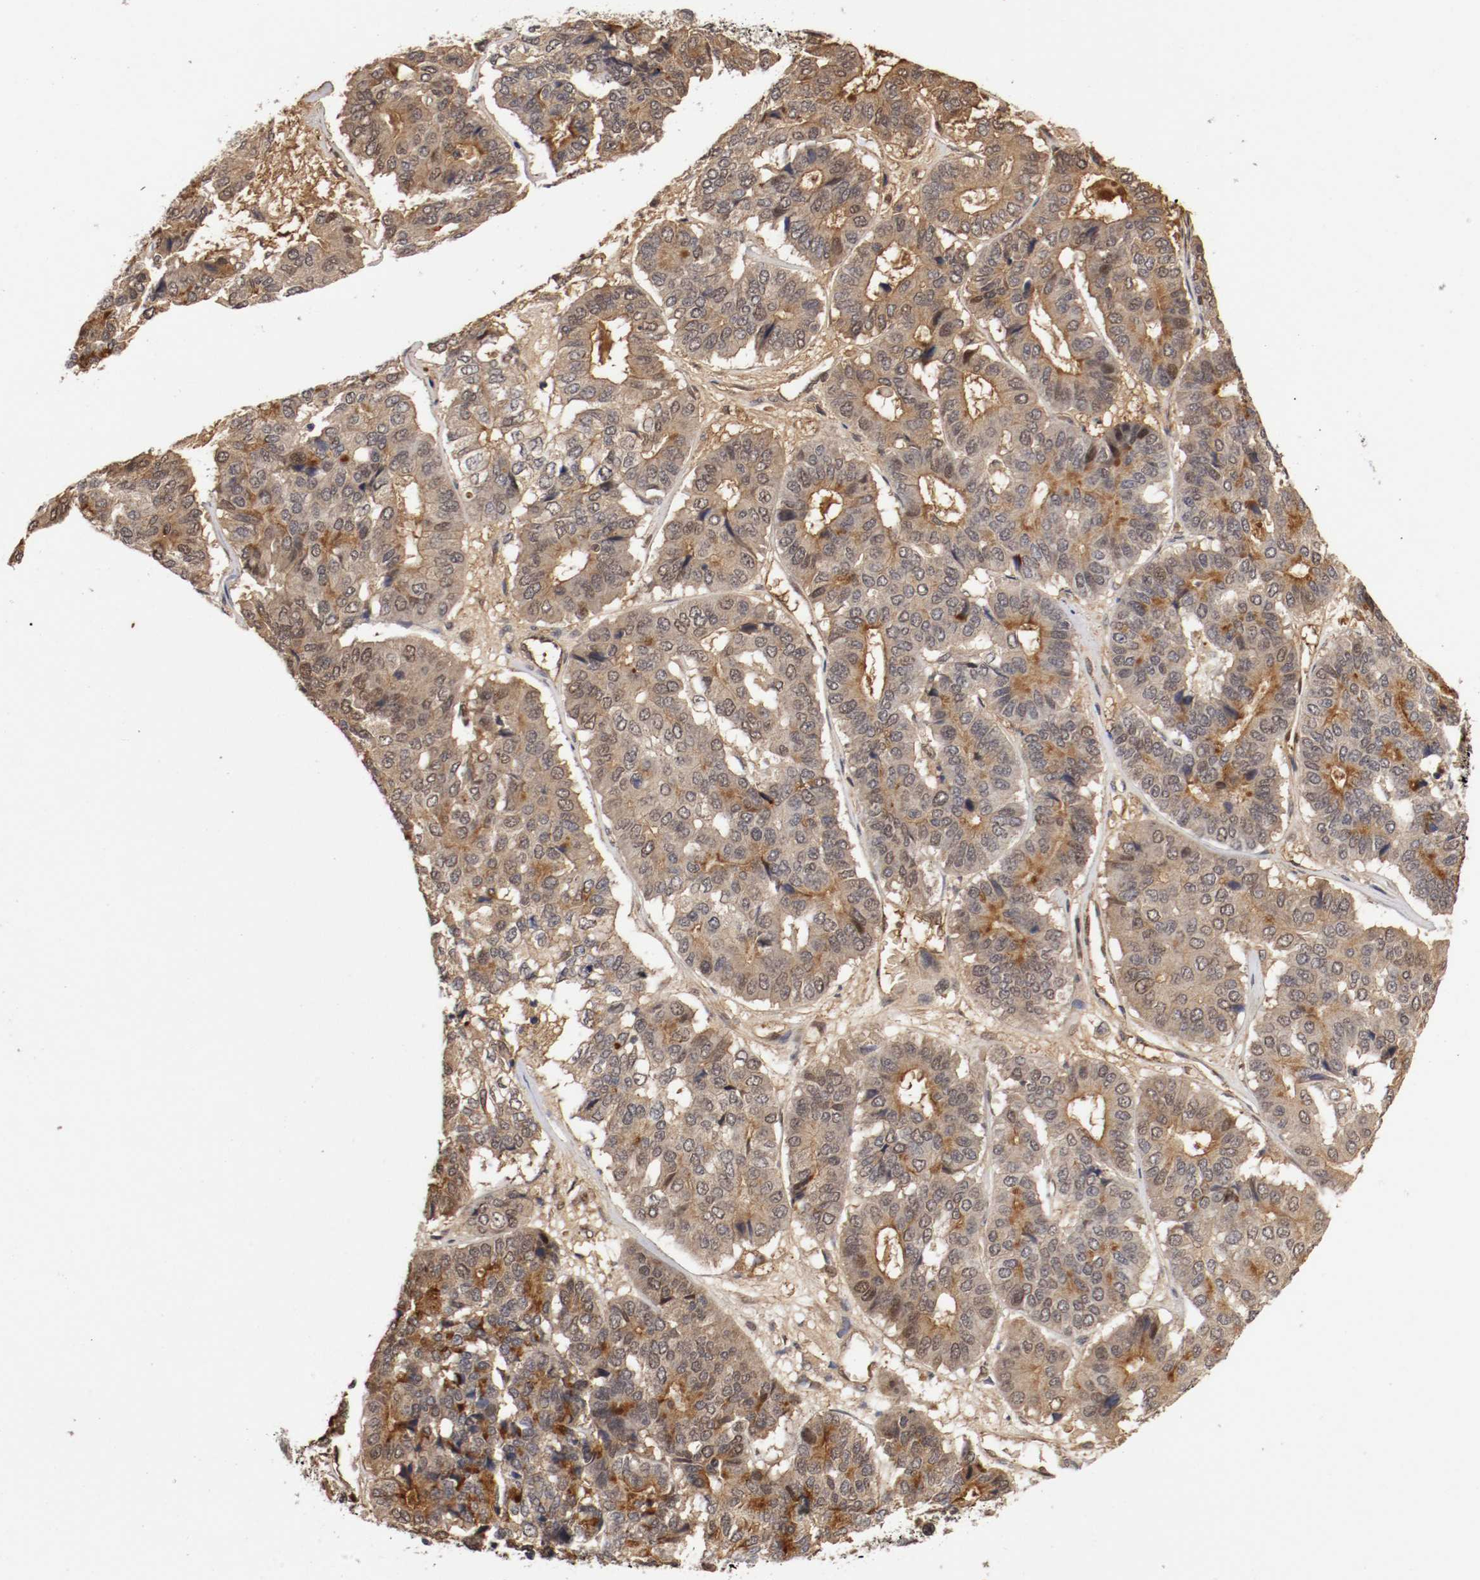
{"staining": {"intensity": "moderate", "quantity": ">75%", "location": "cytoplasmic/membranous,nuclear"}, "tissue": "pancreatic cancer", "cell_type": "Tumor cells", "image_type": "cancer", "snomed": [{"axis": "morphology", "description": "Adenocarcinoma, NOS"}, {"axis": "topography", "description": "Pancreas"}], "caption": "Immunohistochemical staining of human pancreatic adenocarcinoma exhibits moderate cytoplasmic/membranous and nuclear protein expression in approximately >75% of tumor cells. The protein is shown in brown color, while the nuclei are stained blue.", "gene": "DNMT3B", "patient": {"sex": "male", "age": 50}}